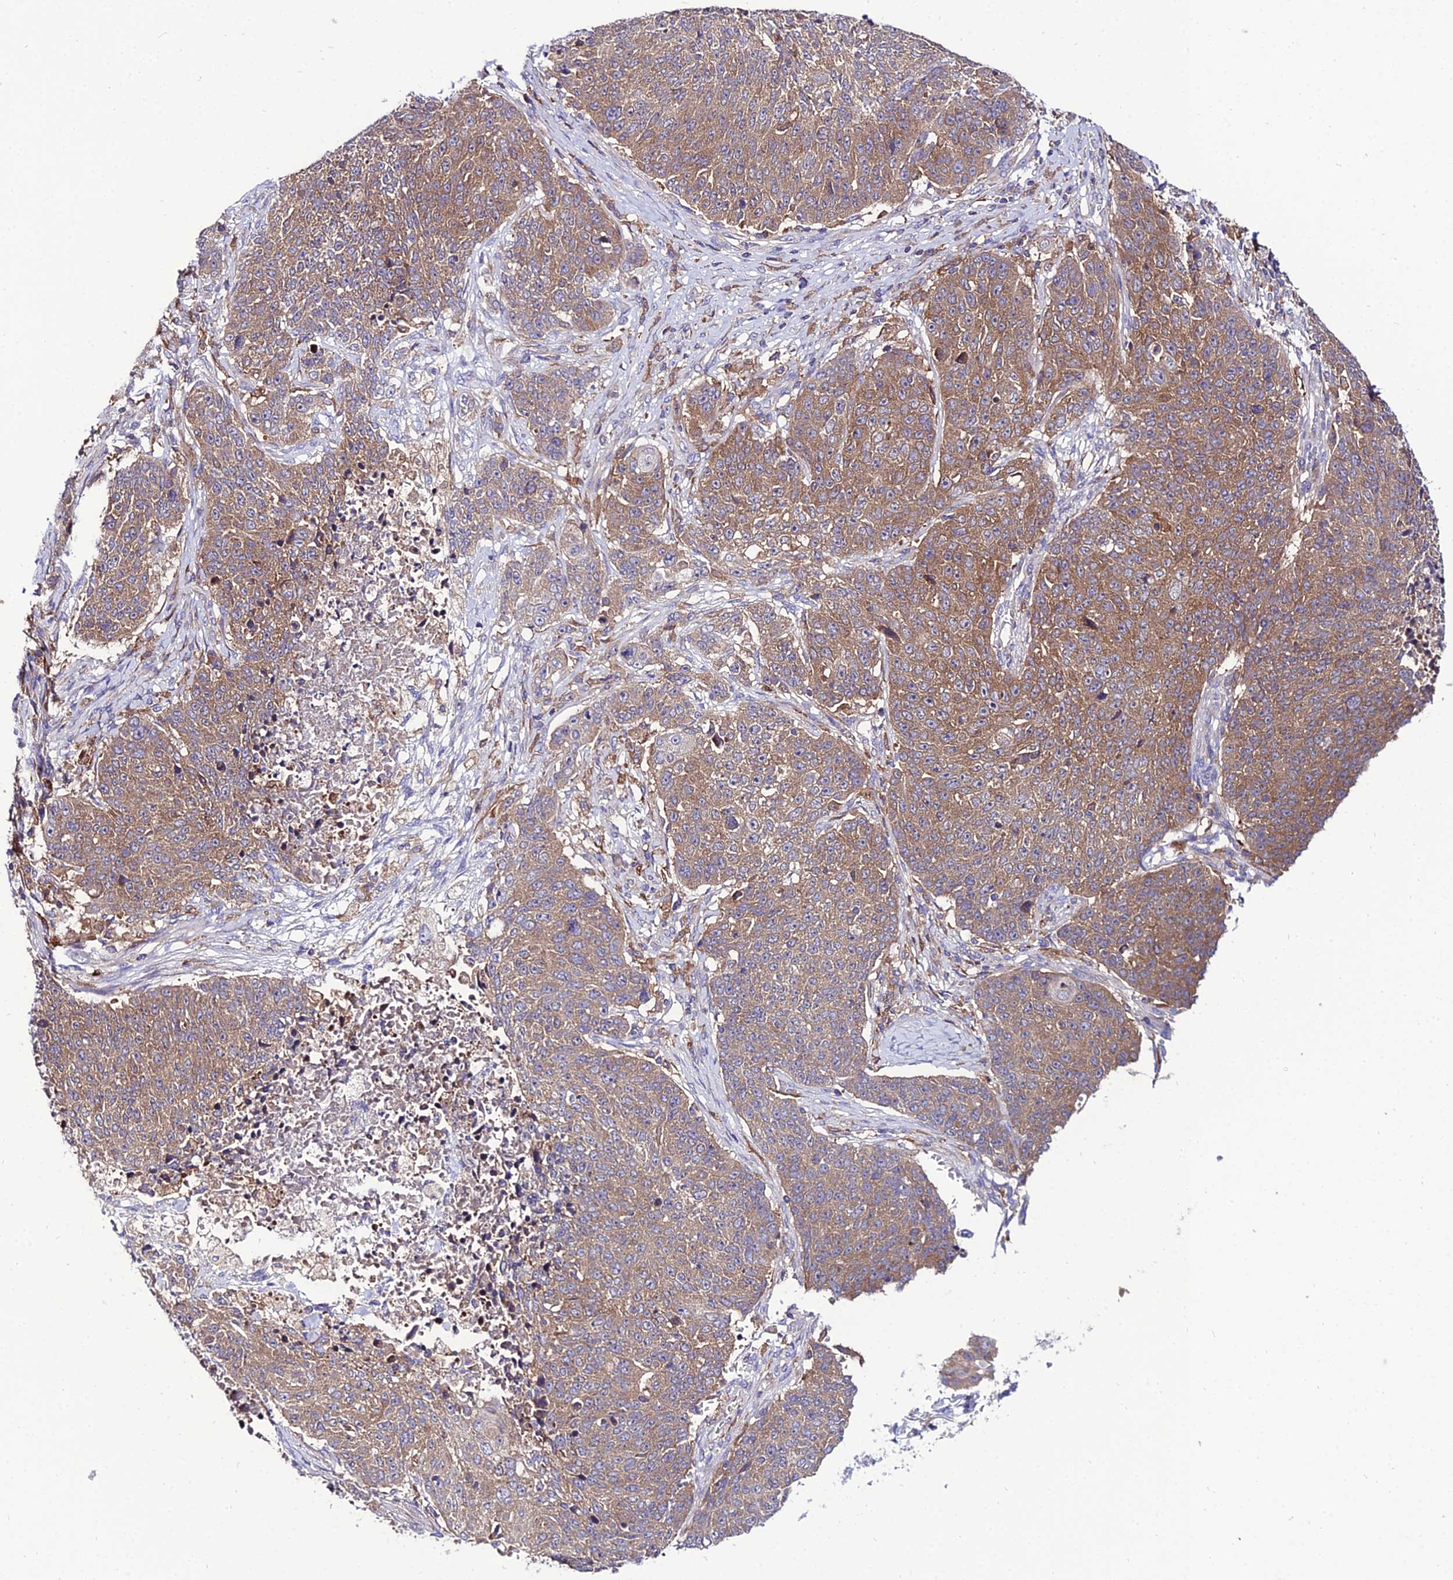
{"staining": {"intensity": "moderate", "quantity": "25%-75%", "location": "cytoplasmic/membranous"}, "tissue": "lung cancer", "cell_type": "Tumor cells", "image_type": "cancer", "snomed": [{"axis": "morphology", "description": "Normal tissue, NOS"}, {"axis": "morphology", "description": "Squamous cell carcinoma, NOS"}, {"axis": "topography", "description": "Lymph node"}, {"axis": "topography", "description": "Lung"}], "caption": "The micrograph demonstrates a brown stain indicating the presence of a protein in the cytoplasmic/membranous of tumor cells in lung cancer.", "gene": "C2orf69", "patient": {"sex": "male", "age": 66}}